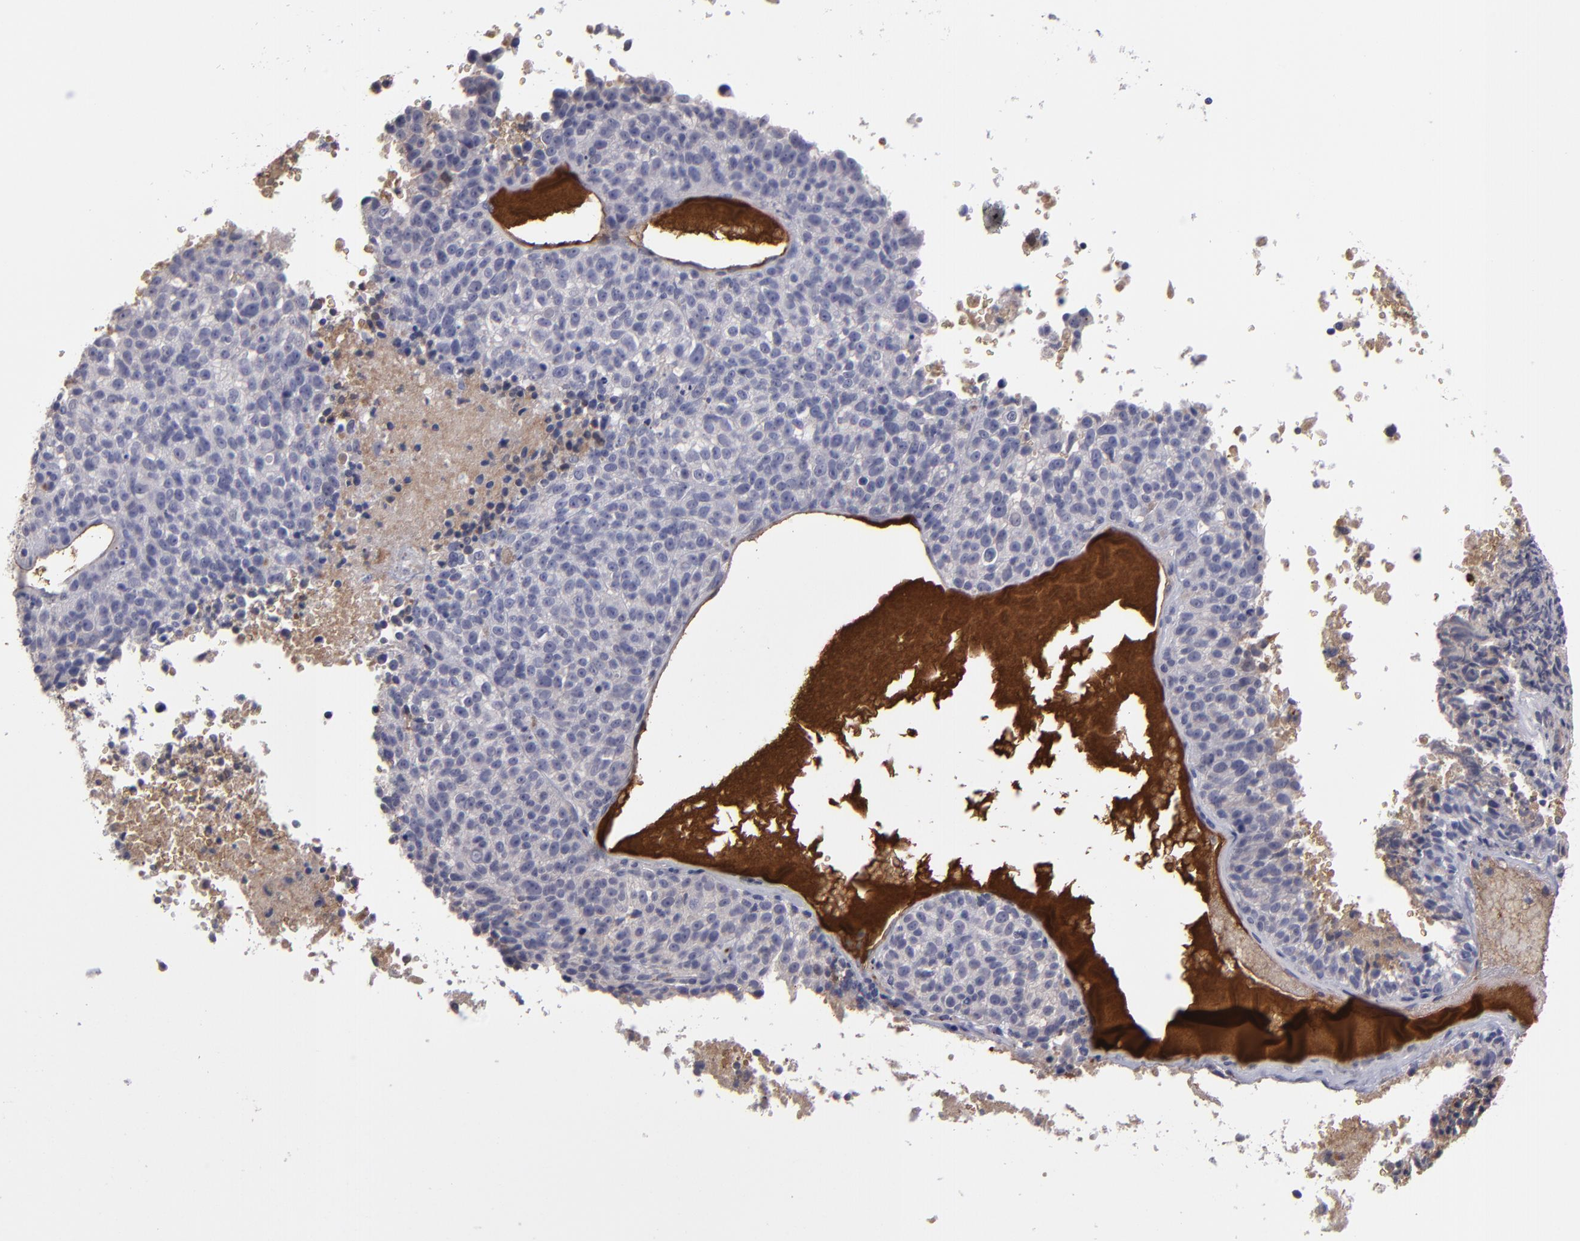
{"staining": {"intensity": "negative", "quantity": "none", "location": "none"}, "tissue": "melanoma", "cell_type": "Tumor cells", "image_type": "cancer", "snomed": [{"axis": "morphology", "description": "Malignant melanoma, Metastatic site"}, {"axis": "topography", "description": "Cerebral cortex"}], "caption": "An immunohistochemistry micrograph of malignant melanoma (metastatic site) is shown. There is no staining in tumor cells of malignant melanoma (metastatic site).", "gene": "ITIH4", "patient": {"sex": "female", "age": 52}}